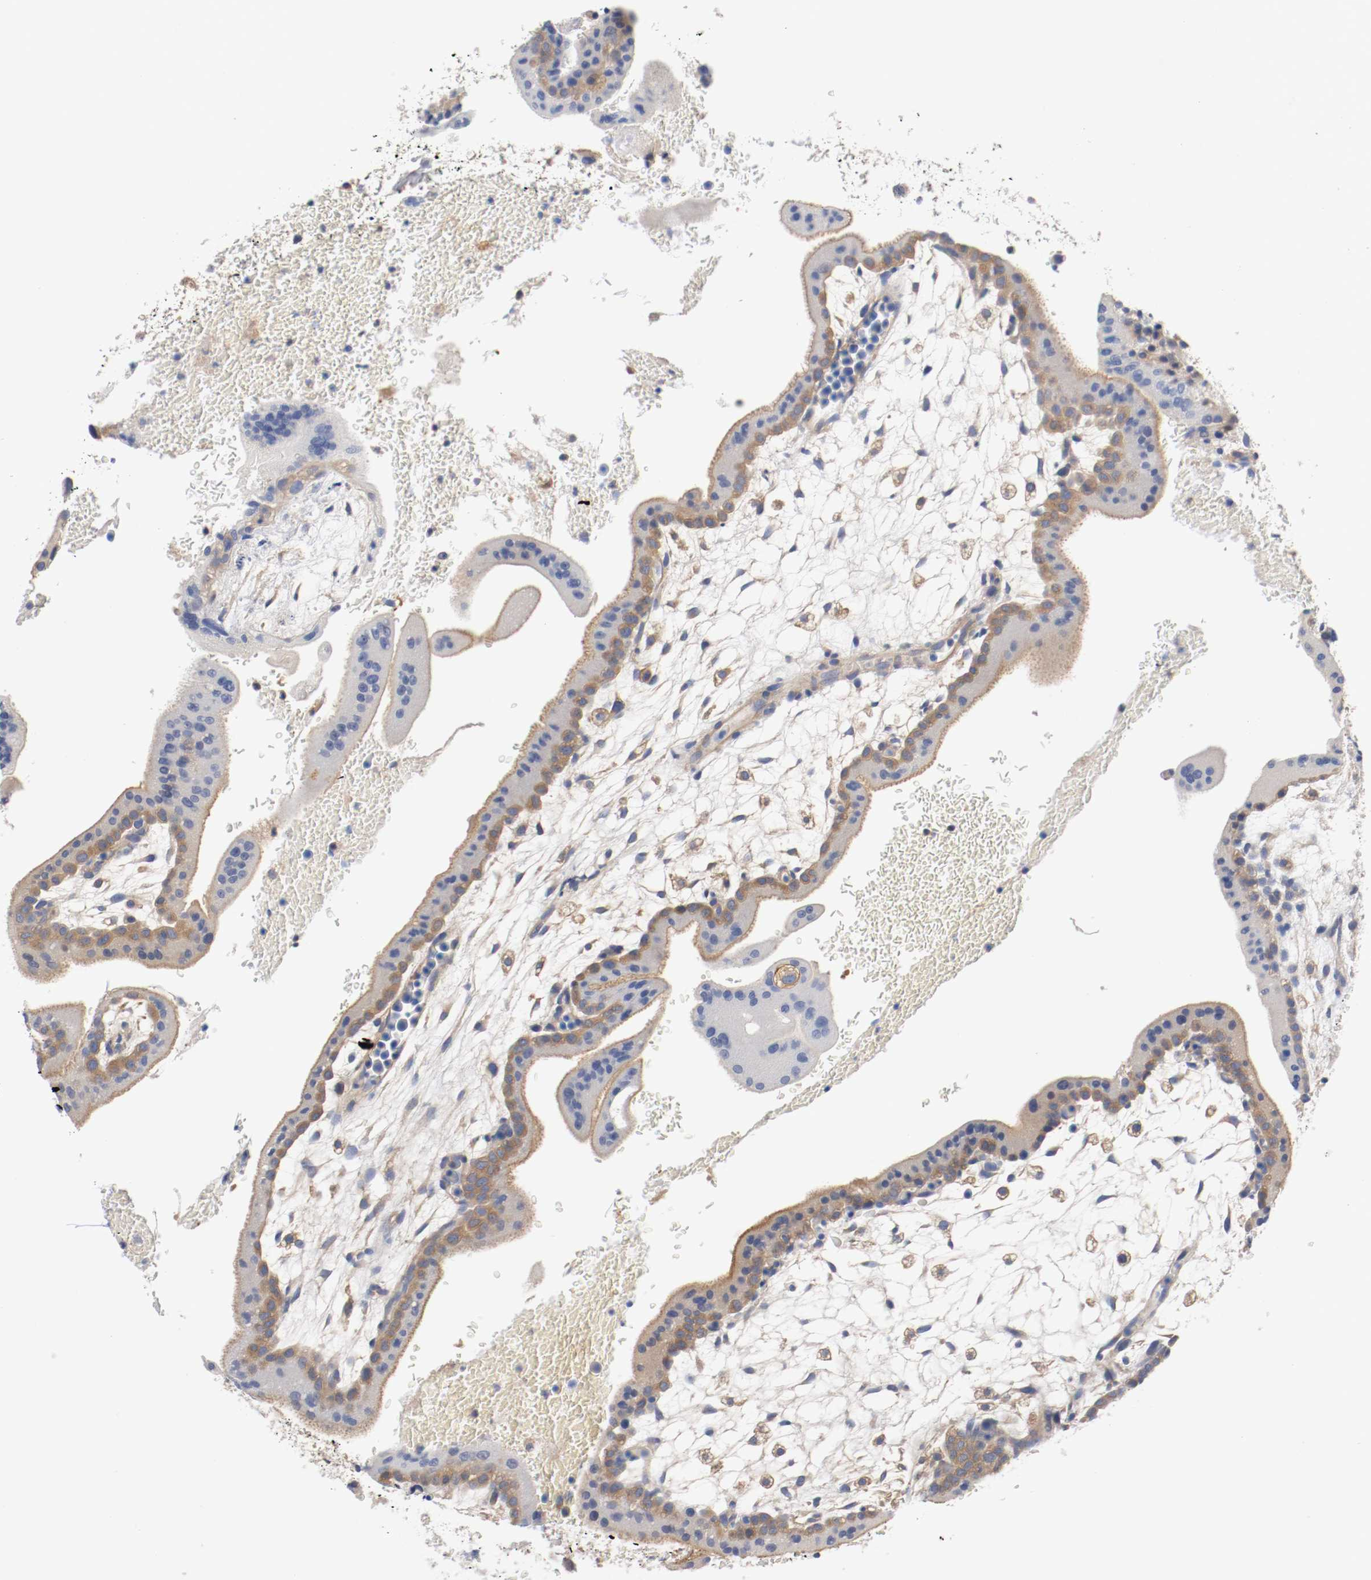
{"staining": {"intensity": "moderate", "quantity": ">75%", "location": "cytoplasmic/membranous"}, "tissue": "placenta", "cell_type": "Trophoblastic cells", "image_type": "normal", "snomed": [{"axis": "morphology", "description": "Normal tissue, NOS"}, {"axis": "topography", "description": "Placenta"}], "caption": "IHC (DAB (3,3'-diaminobenzidine)) staining of benign human placenta reveals moderate cytoplasmic/membranous protein positivity in about >75% of trophoblastic cells.", "gene": "HGS", "patient": {"sex": "female", "age": 35}}